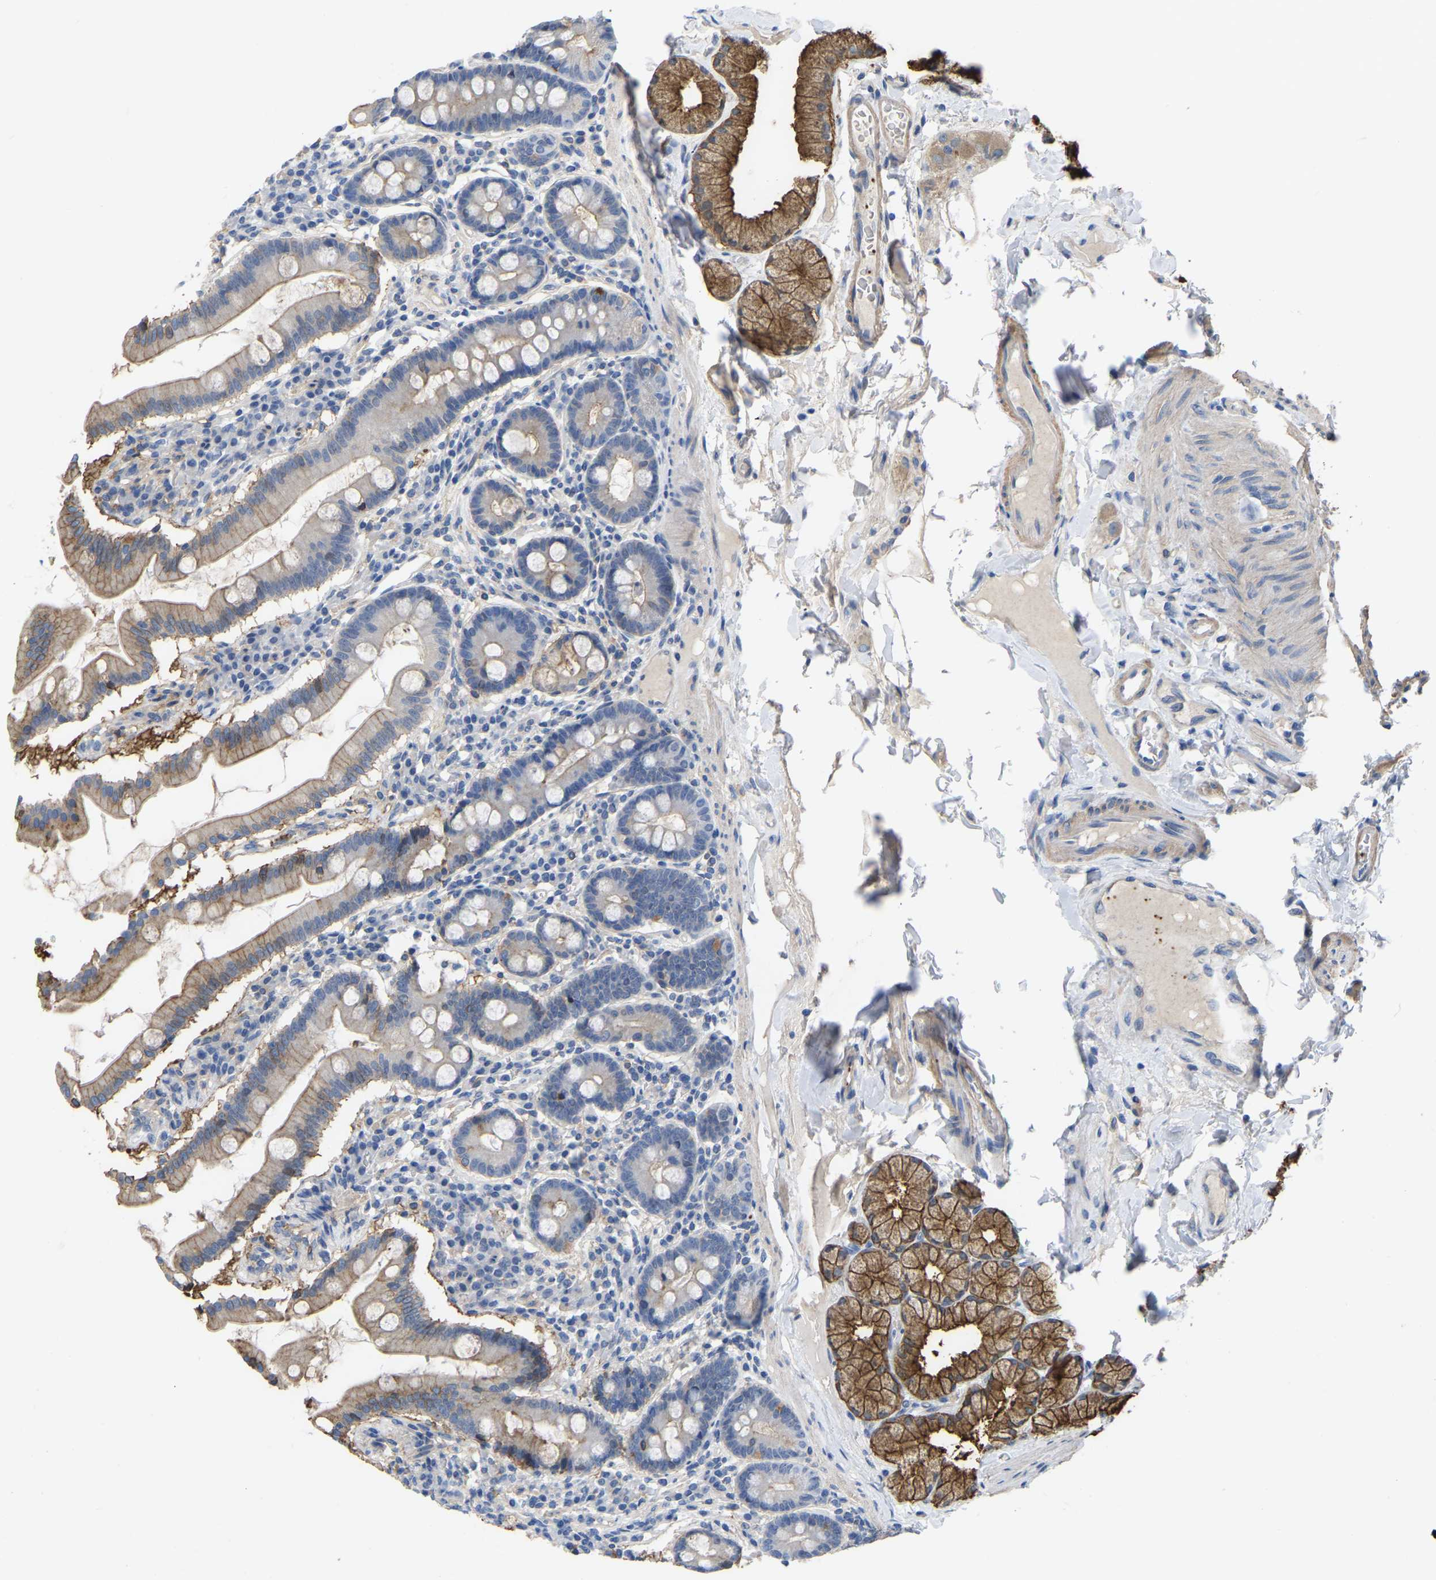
{"staining": {"intensity": "moderate", "quantity": "25%-75%", "location": "cytoplasmic/membranous"}, "tissue": "duodenum", "cell_type": "Glandular cells", "image_type": "normal", "snomed": [{"axis": "morphology", "description": "Normal tissue, NOS"}, {"axis": "topography", "description": "Duodenum"}], "caption": "An image showing moderate cytoplasmic/membranous expression in approximately 25%-75% of glandular cells in normal duodenum, as visualized by brown immunohistochemical staining.", "gene": "ZNF449", "patient": {"sex": "male", "age": 50}}